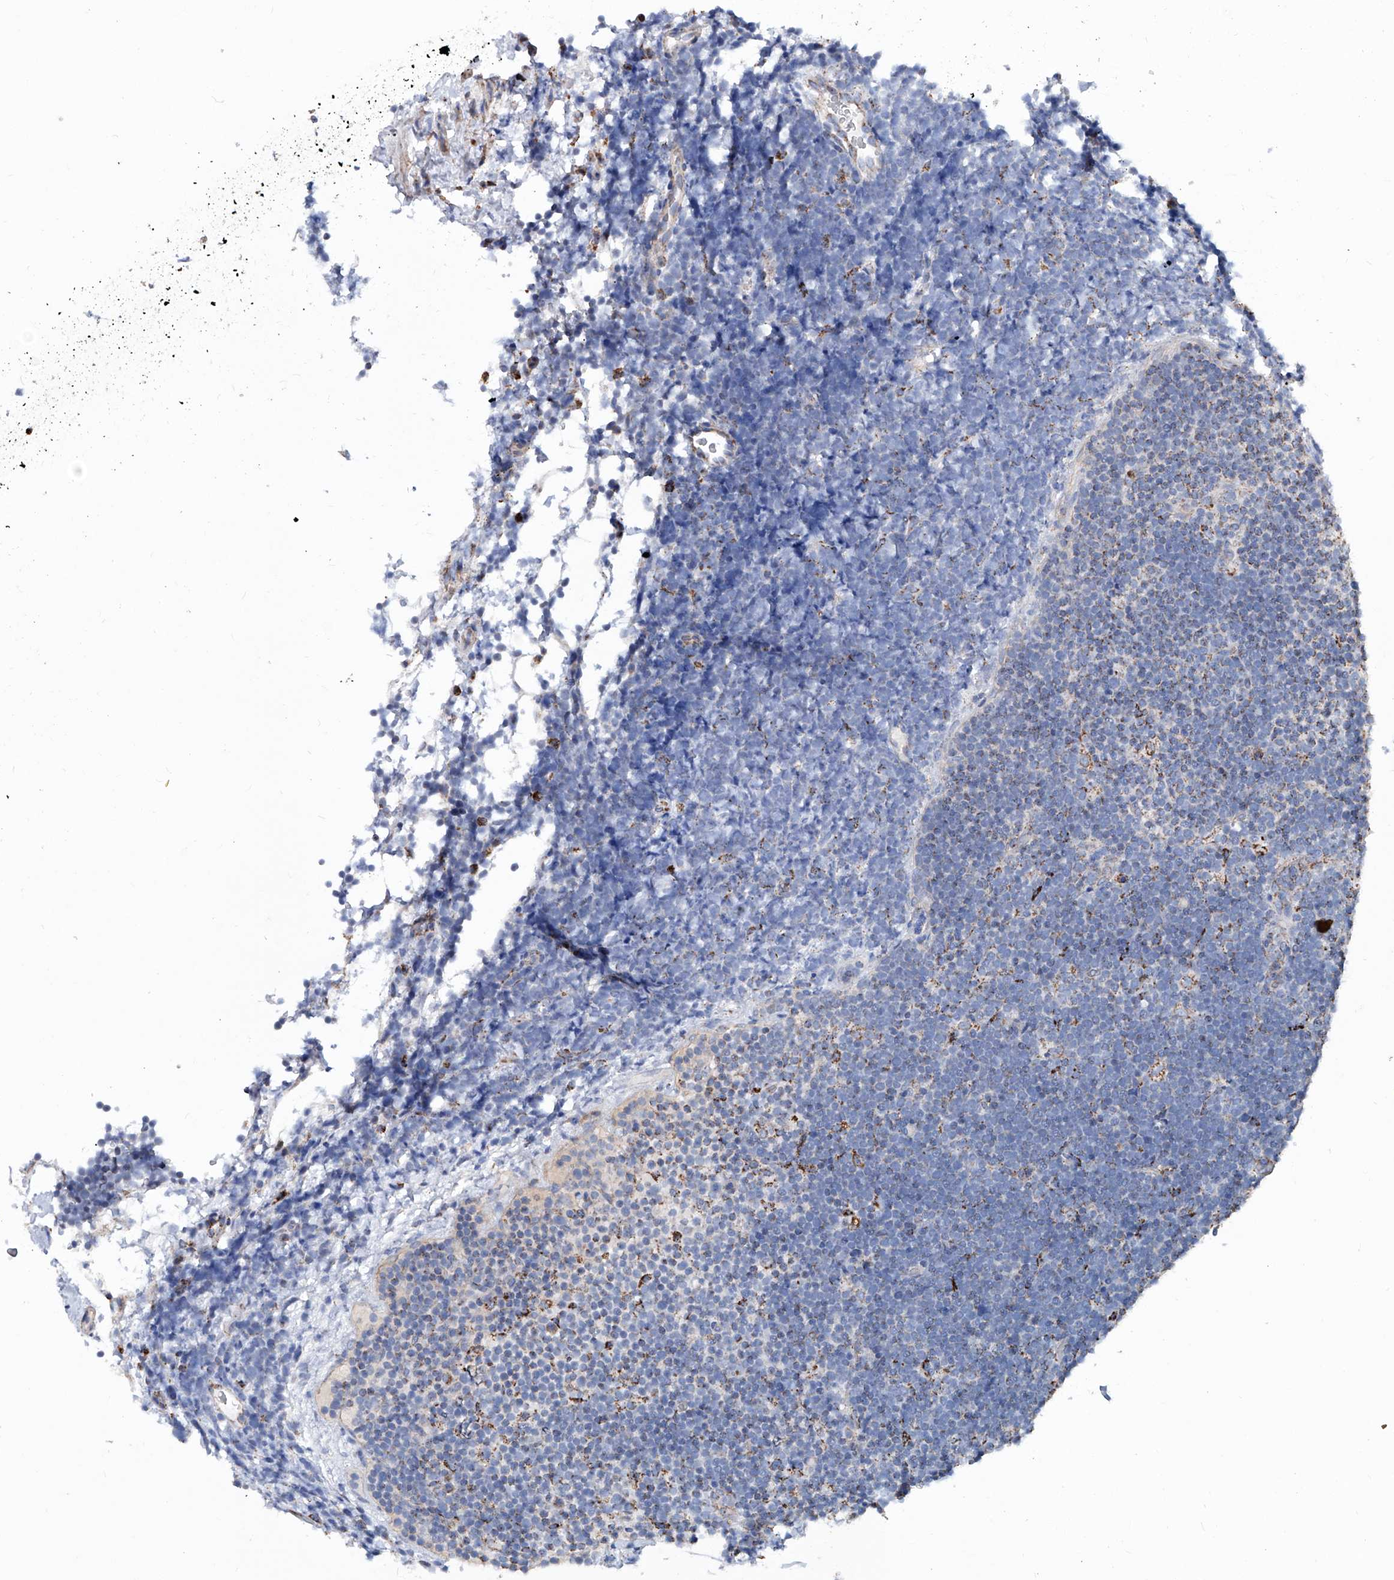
{"staining": {"intensity": "negative", "quantity": "none", "location": "none"}, "tissue": "lymphoma", "cell_type": "Tumor cells", "image_type": "cancer", "snomed": [{"axis": "morphology", "description": "Malignant lymphoma, non-Hodgkin's type, High grade"}, {"axis": "topography", "description": "Lymph node"}], "caption": "Immunohistochemistry of human malignant lymphoma, non-Hodgkin's type (high-grade) demonstrates no expression in tumor cells.", "gene": "NHS", "patient": {"sex": "male", "age": 13}}